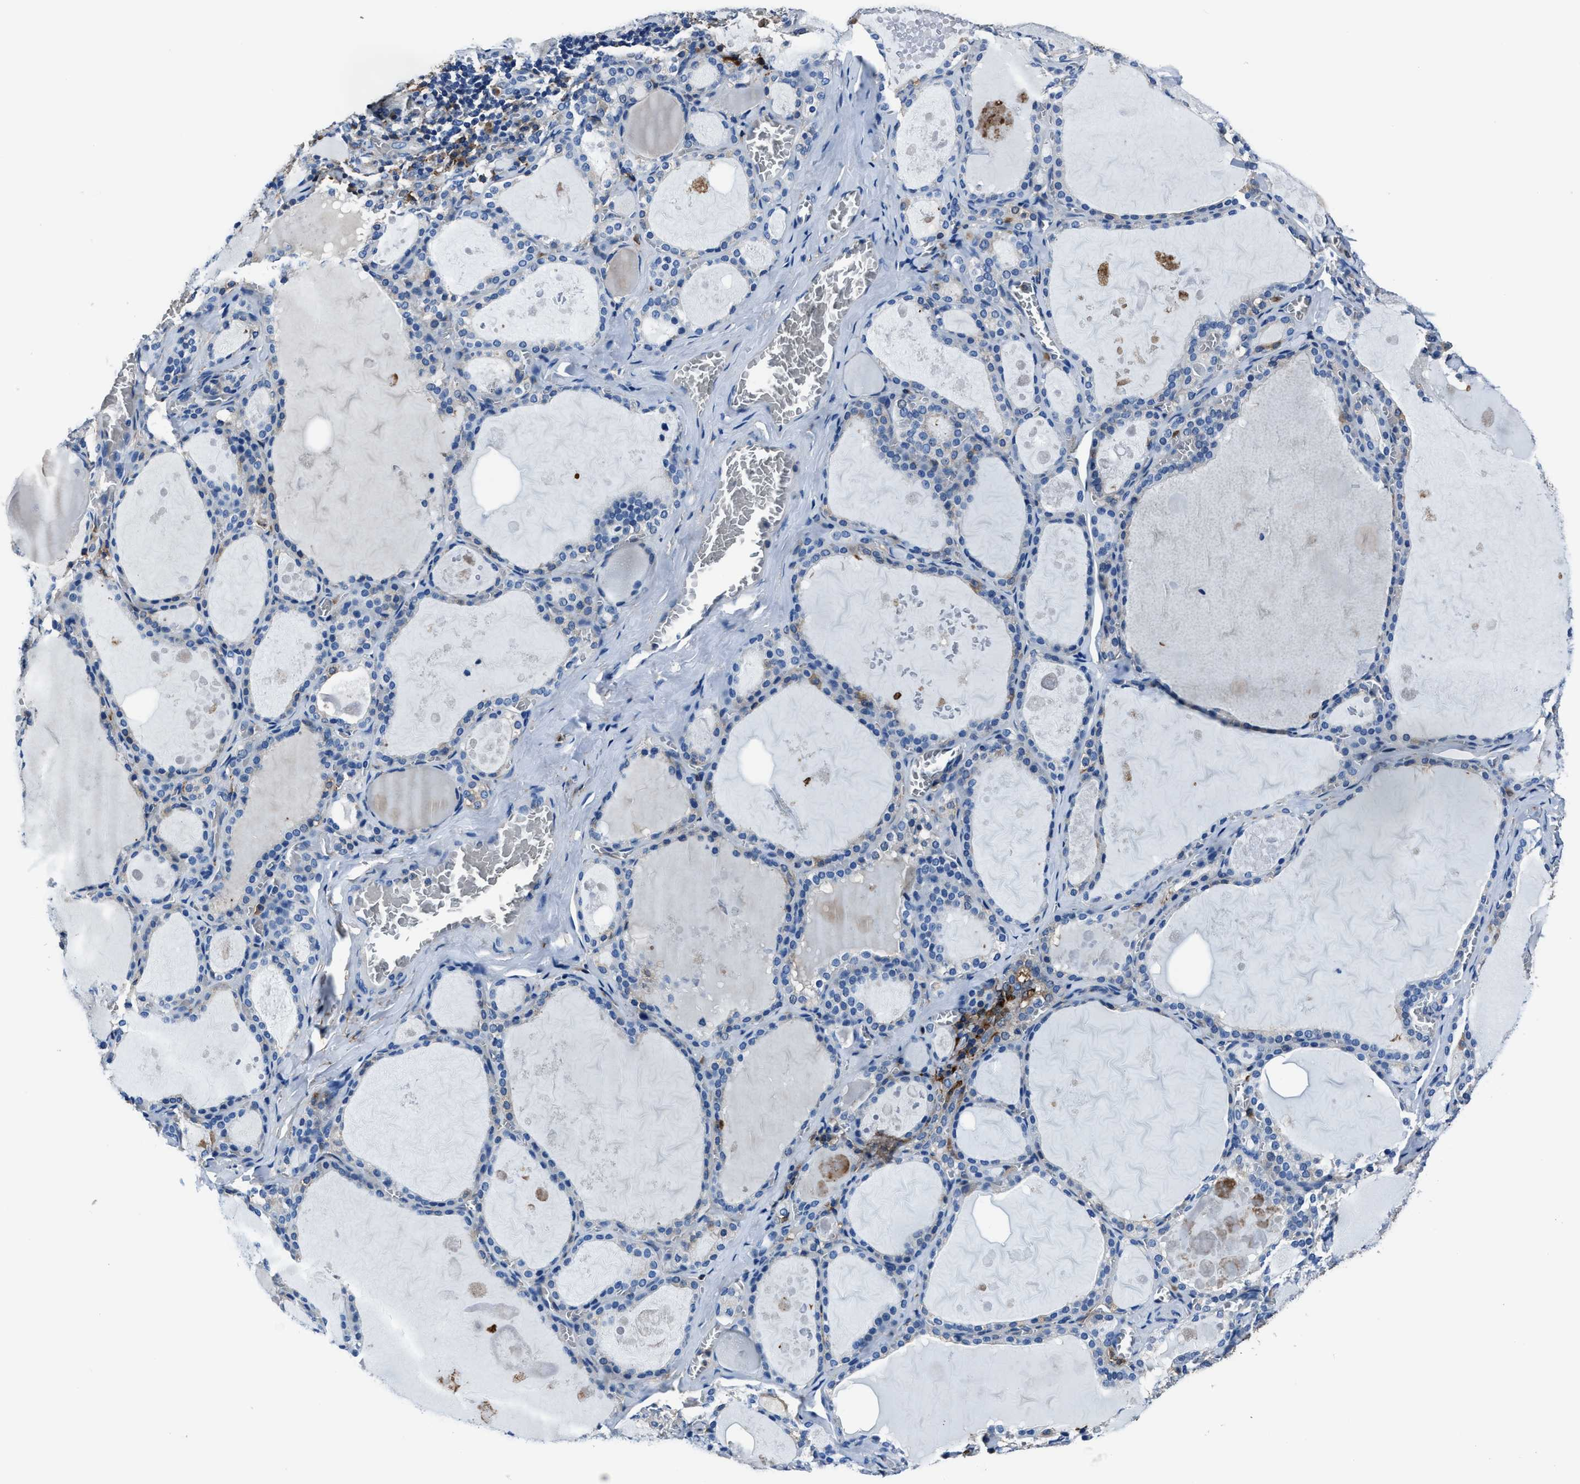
{"staining": {"intensity": "negative", "quantity": "none", "location": "none"}, "tissue": "thyroid gland", "cell_type": "Glandular cells", "image_type": "normal", "snomed": [{"axis": "morphology", "description": "Normal tissue, NOS"}, {"axis": "topography", "description": "Thyroid gland"}], "caption": "This is an IHC micrograph of normal thyroid gland. There is no positivity in glandular cells.", "gene": "FTL", "patient": {"sex": "male", "age": 56}}